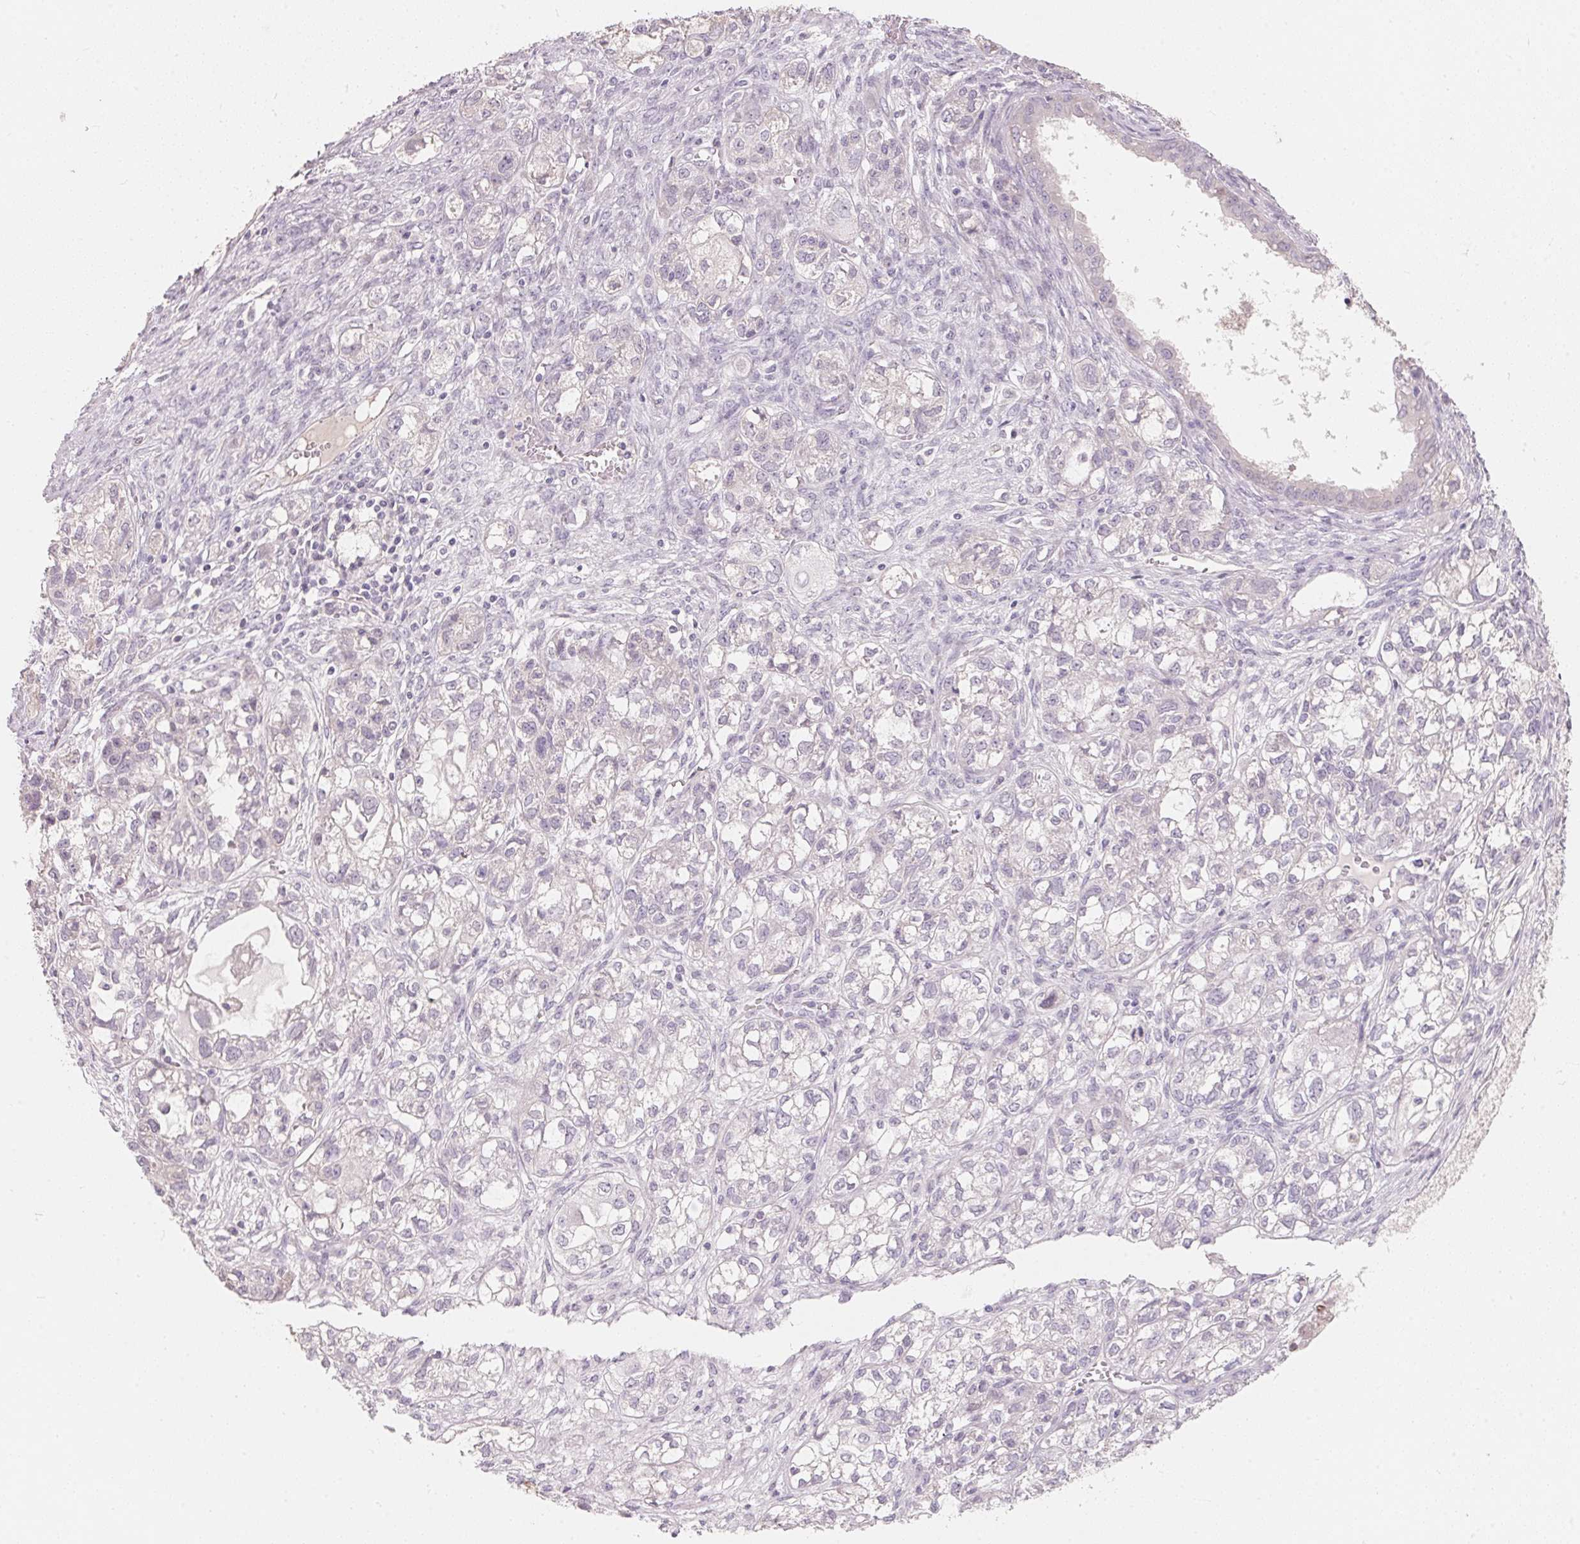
{"staining": {"intensity": "negative", "quantity": "none", "location": "none"}, "tissue": "ovarian cancer", "cell_type": "Tumor cells", "image_type": "cancer", "snomed": [{"axis": "morphology", "description": "Carcinoma, endometroid"}, {"axis": "topography", "description": "Ovary"}], "caption": "High power microscopy micrograph of an IHC histopathology image of endometroid carcinoma (ovarian), revealing no significant expression in tumor cells.", "gene": "TP53AIP1", "patient": {"sex": "female", "age": 64}}